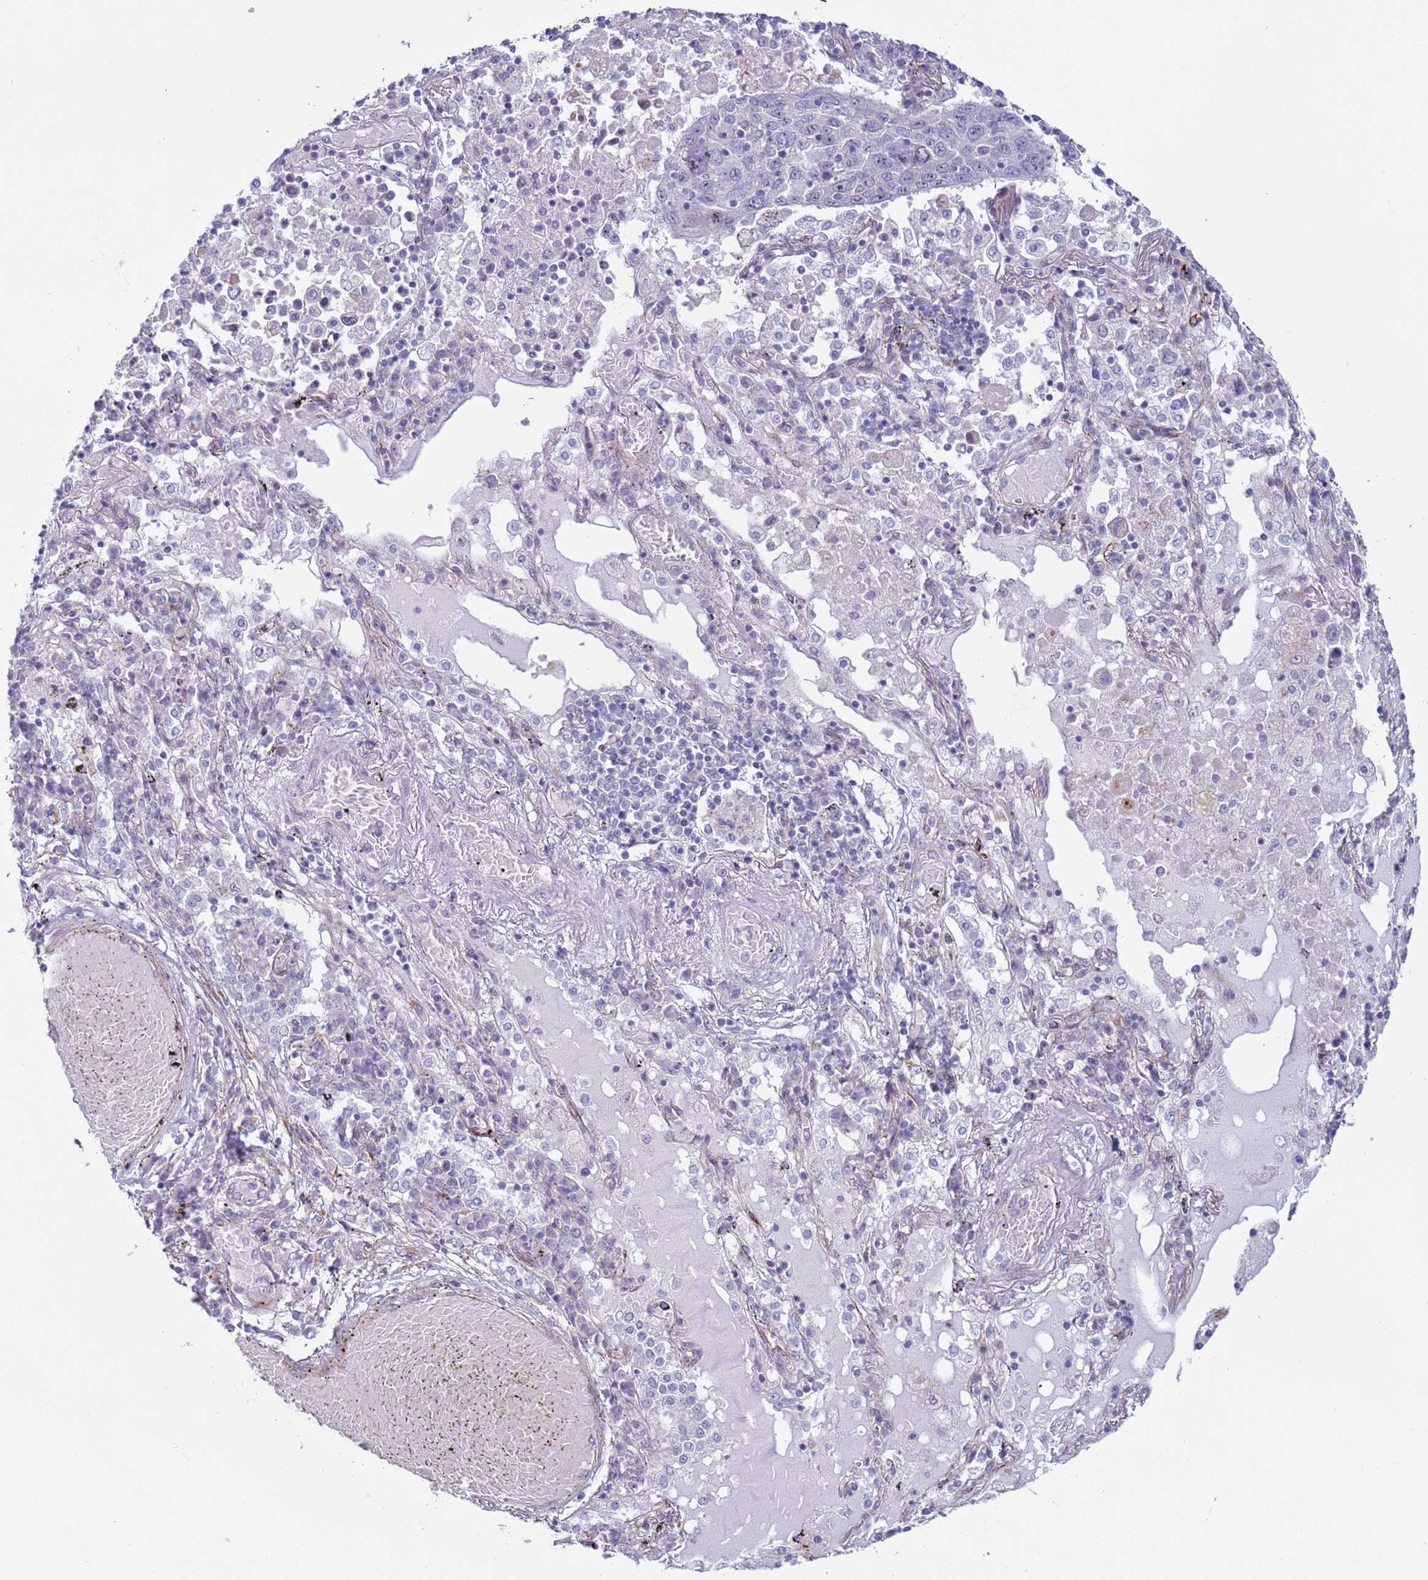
{"staining": {"intensity": "negative", "quantity": "none", "location": "none"}, "tissue": "lung cancer", "cell_type": "Tumor cells", "image_type": "cancer", "snomed": [{"axis": "morphology", "description": "Squamous cell carcinoma, NOS"}, {"axis": "topography", "description": "Lung"}], "caption": "Tumor cells are negative for protein expression in human squamous cell carcinoma (lung).", "gene": "HEATR1", "patient": {"sex": "male", "age": 65}}